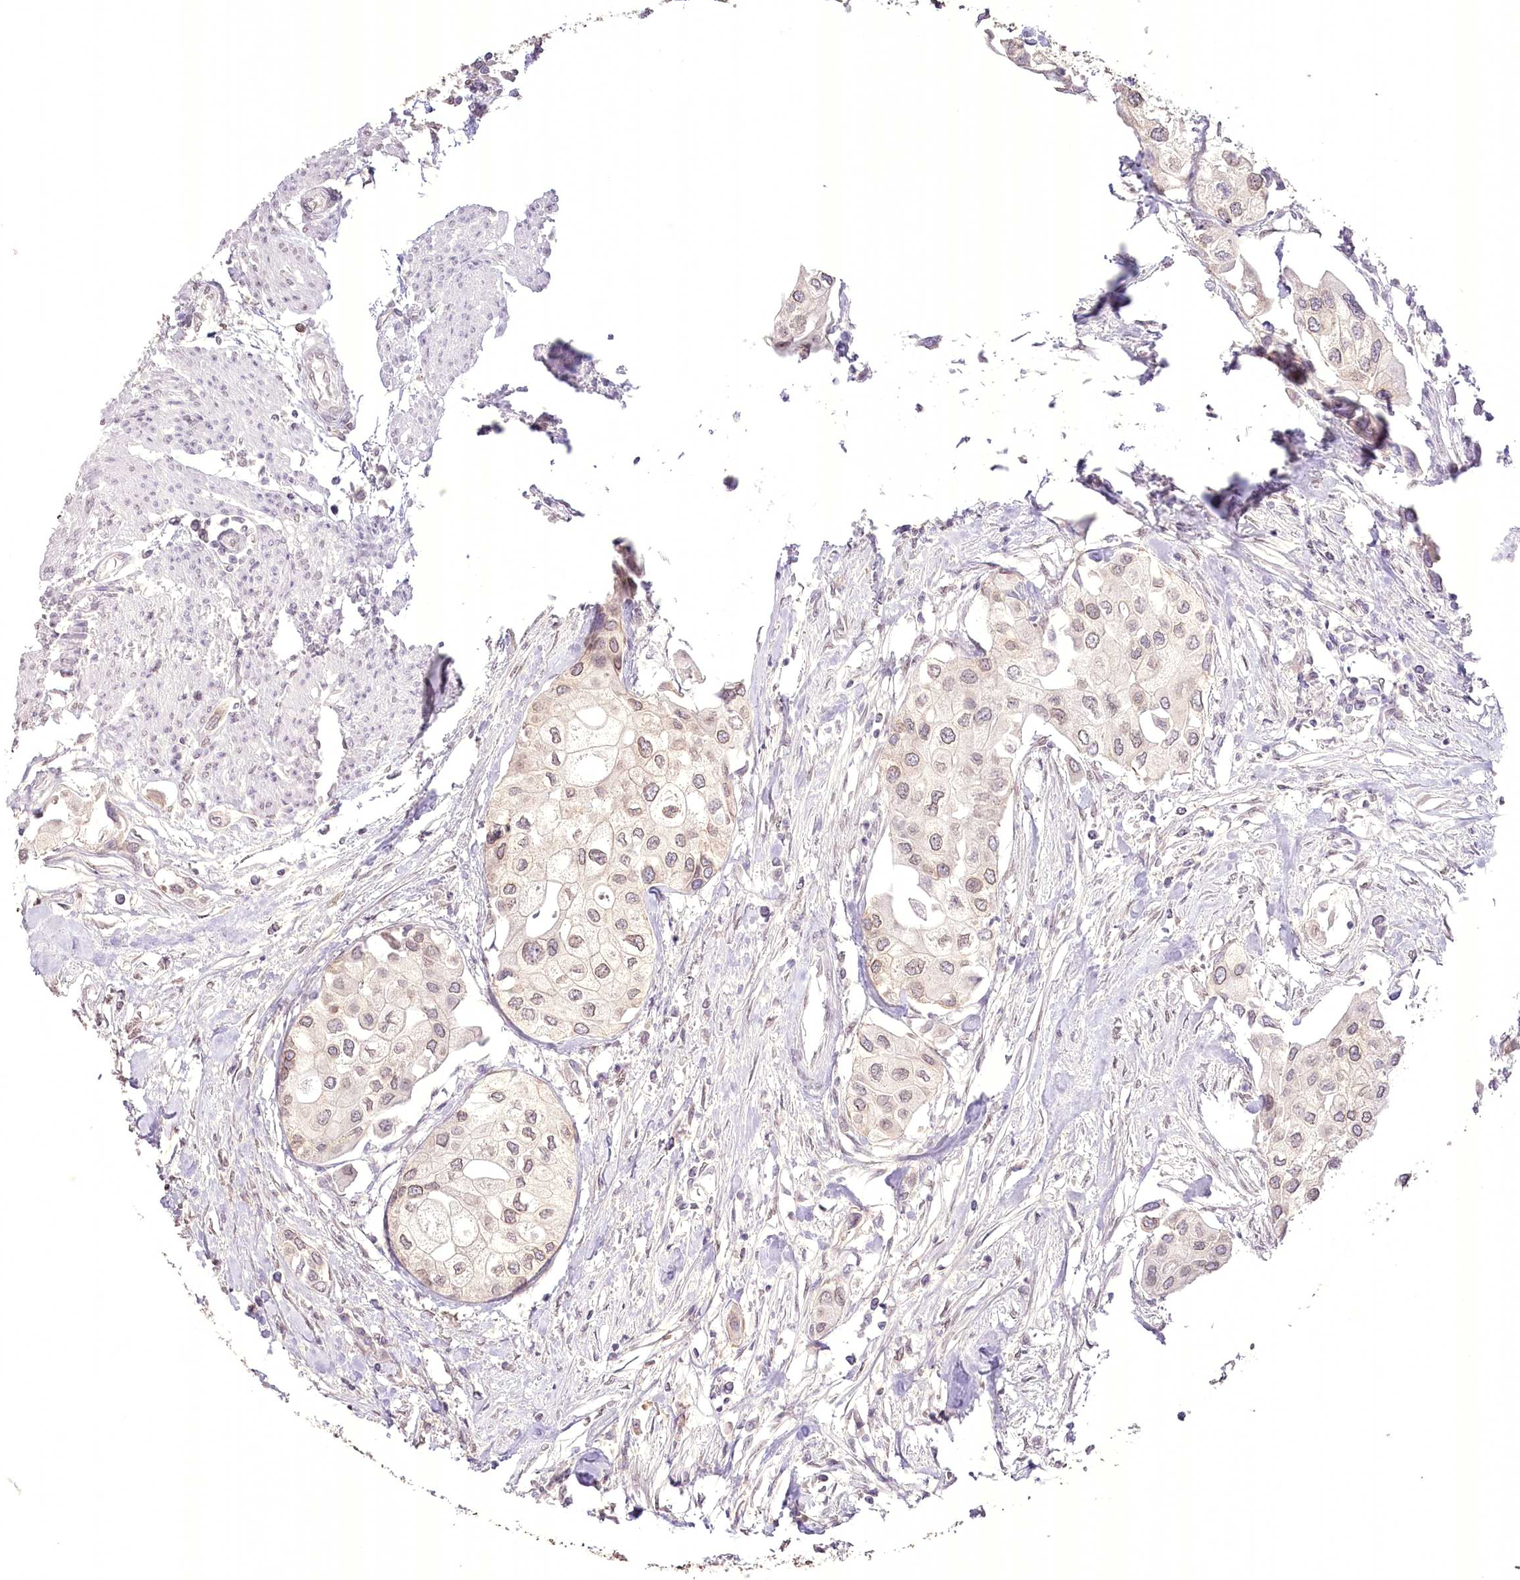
{"staining": {"intensity": "weak", "quantity": "<25%", "location": "cytoplasmic/membranous,nuclear"}, "tissue": "urothelial cancer", "cell_type": "Tumor cells", "image_type": "cancer", "snomed": [{"axis": "morphology", "description": "Urothelial carcinoma, High grade"}, {"axis": "topography", "description": "Urinary bladder"}], "caption": "Immunohistochemistry photomicrograph of neoplastic tissue: human urothelial carcinoma (high-grade) stained with DAB shows no significant protein expression in tumor cells.", "gene": "SLC39A10", "patient": {"sex": "male", "age": 64}}